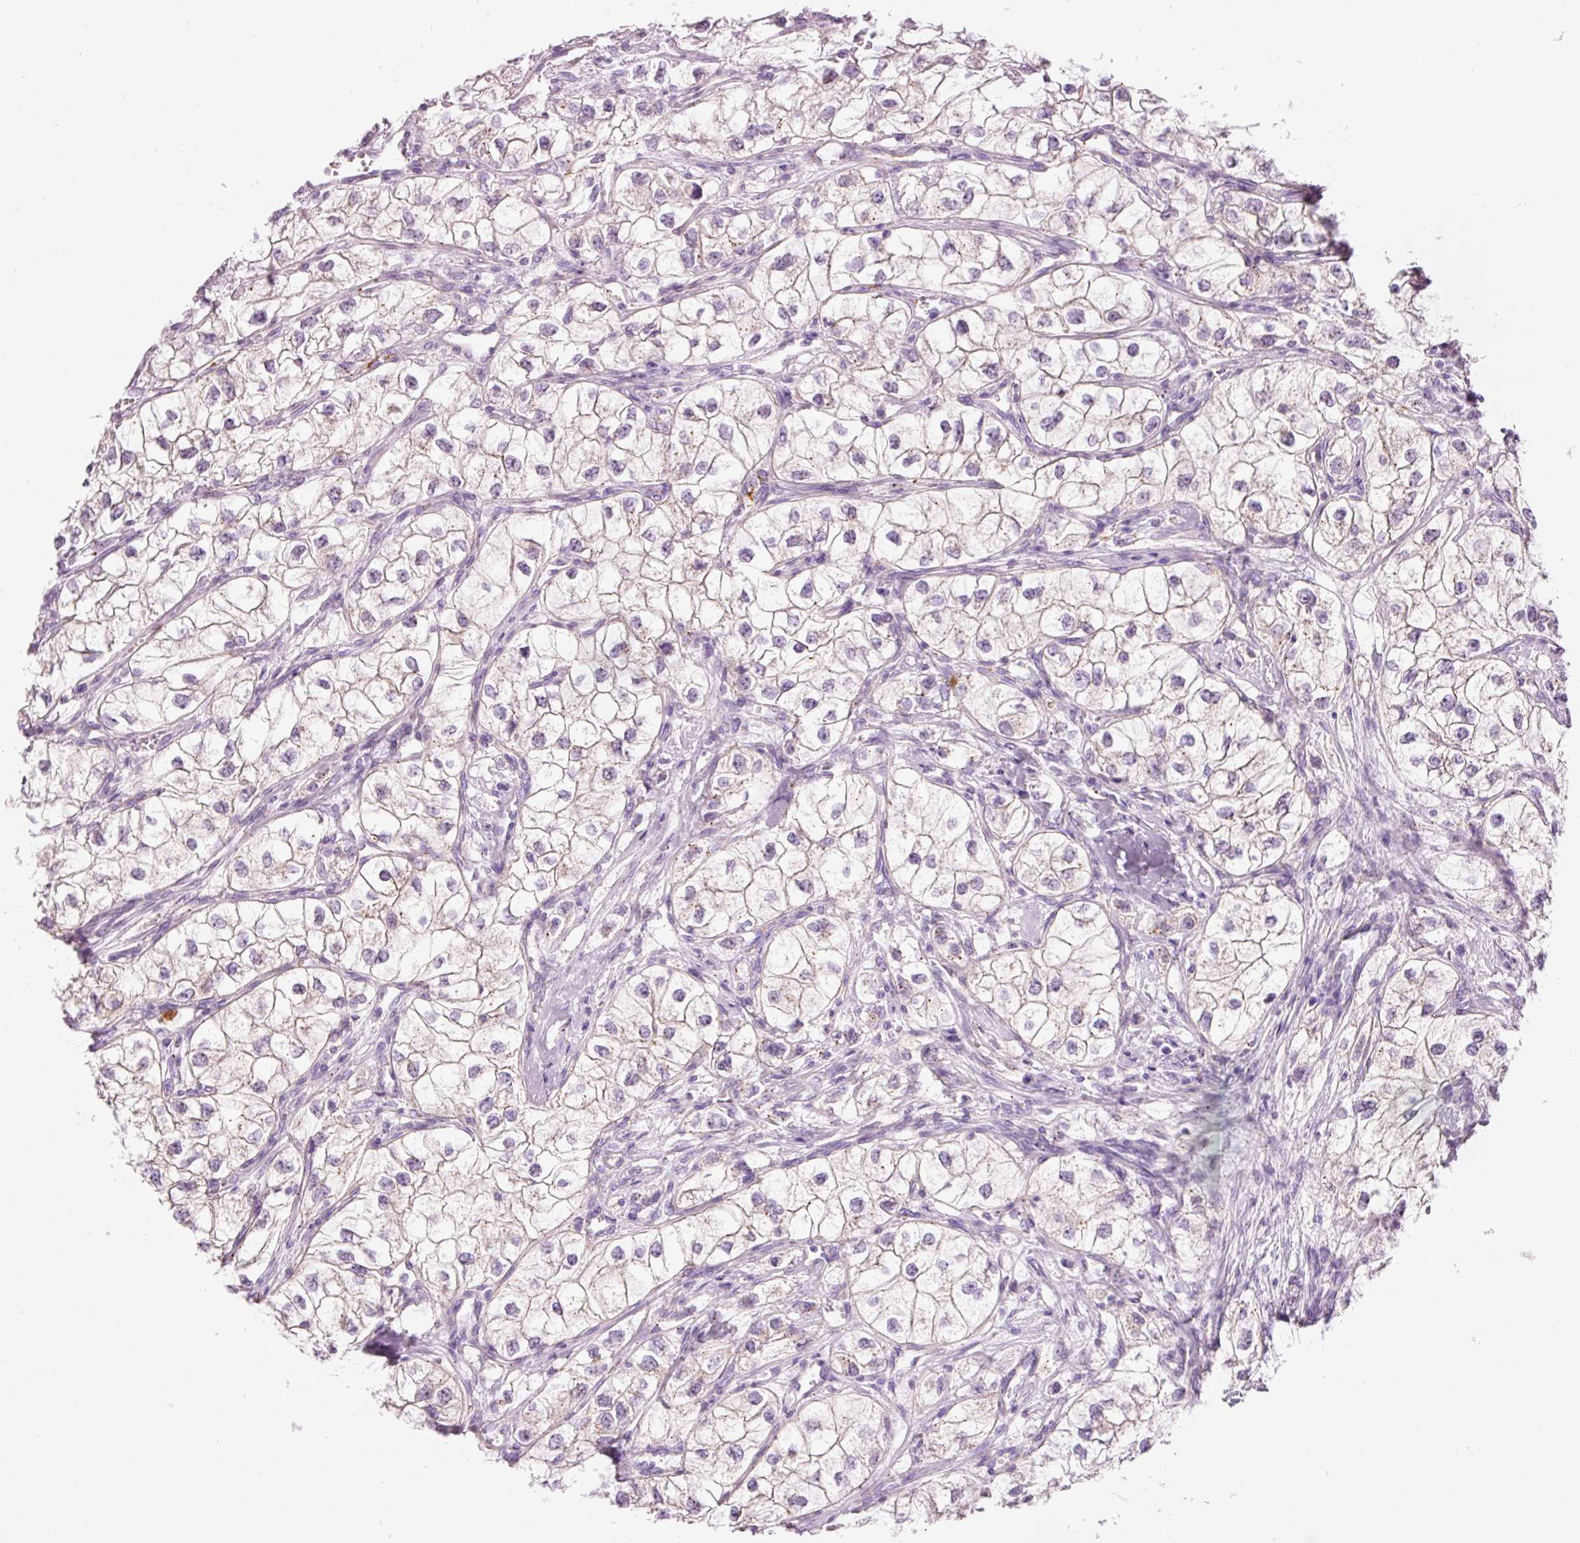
{"staining": {"intensity": "weak", "quantity": "25%-75%", "location": "cytoplasmic/membranous"}, "tissue": "renal cancer", "cell_type": "Tumor cells", "image_type": "cancer", "snomed": [{"axis": "morphology", "description": "Adenocarcinoma, NOS"}, {"axis": "topography", "description": "Kidney"}], "caption": "This micrograph shows renal cancer stained with immunohistochemistry (IHC) to label a protein in brown. The cytoplasmic/membranous of tumor cells show weak positivity for the protein. Nuclei are counter-stained blue.", "gene": "HSPA4L", "patient": {"sex": "male", "age": 59}}